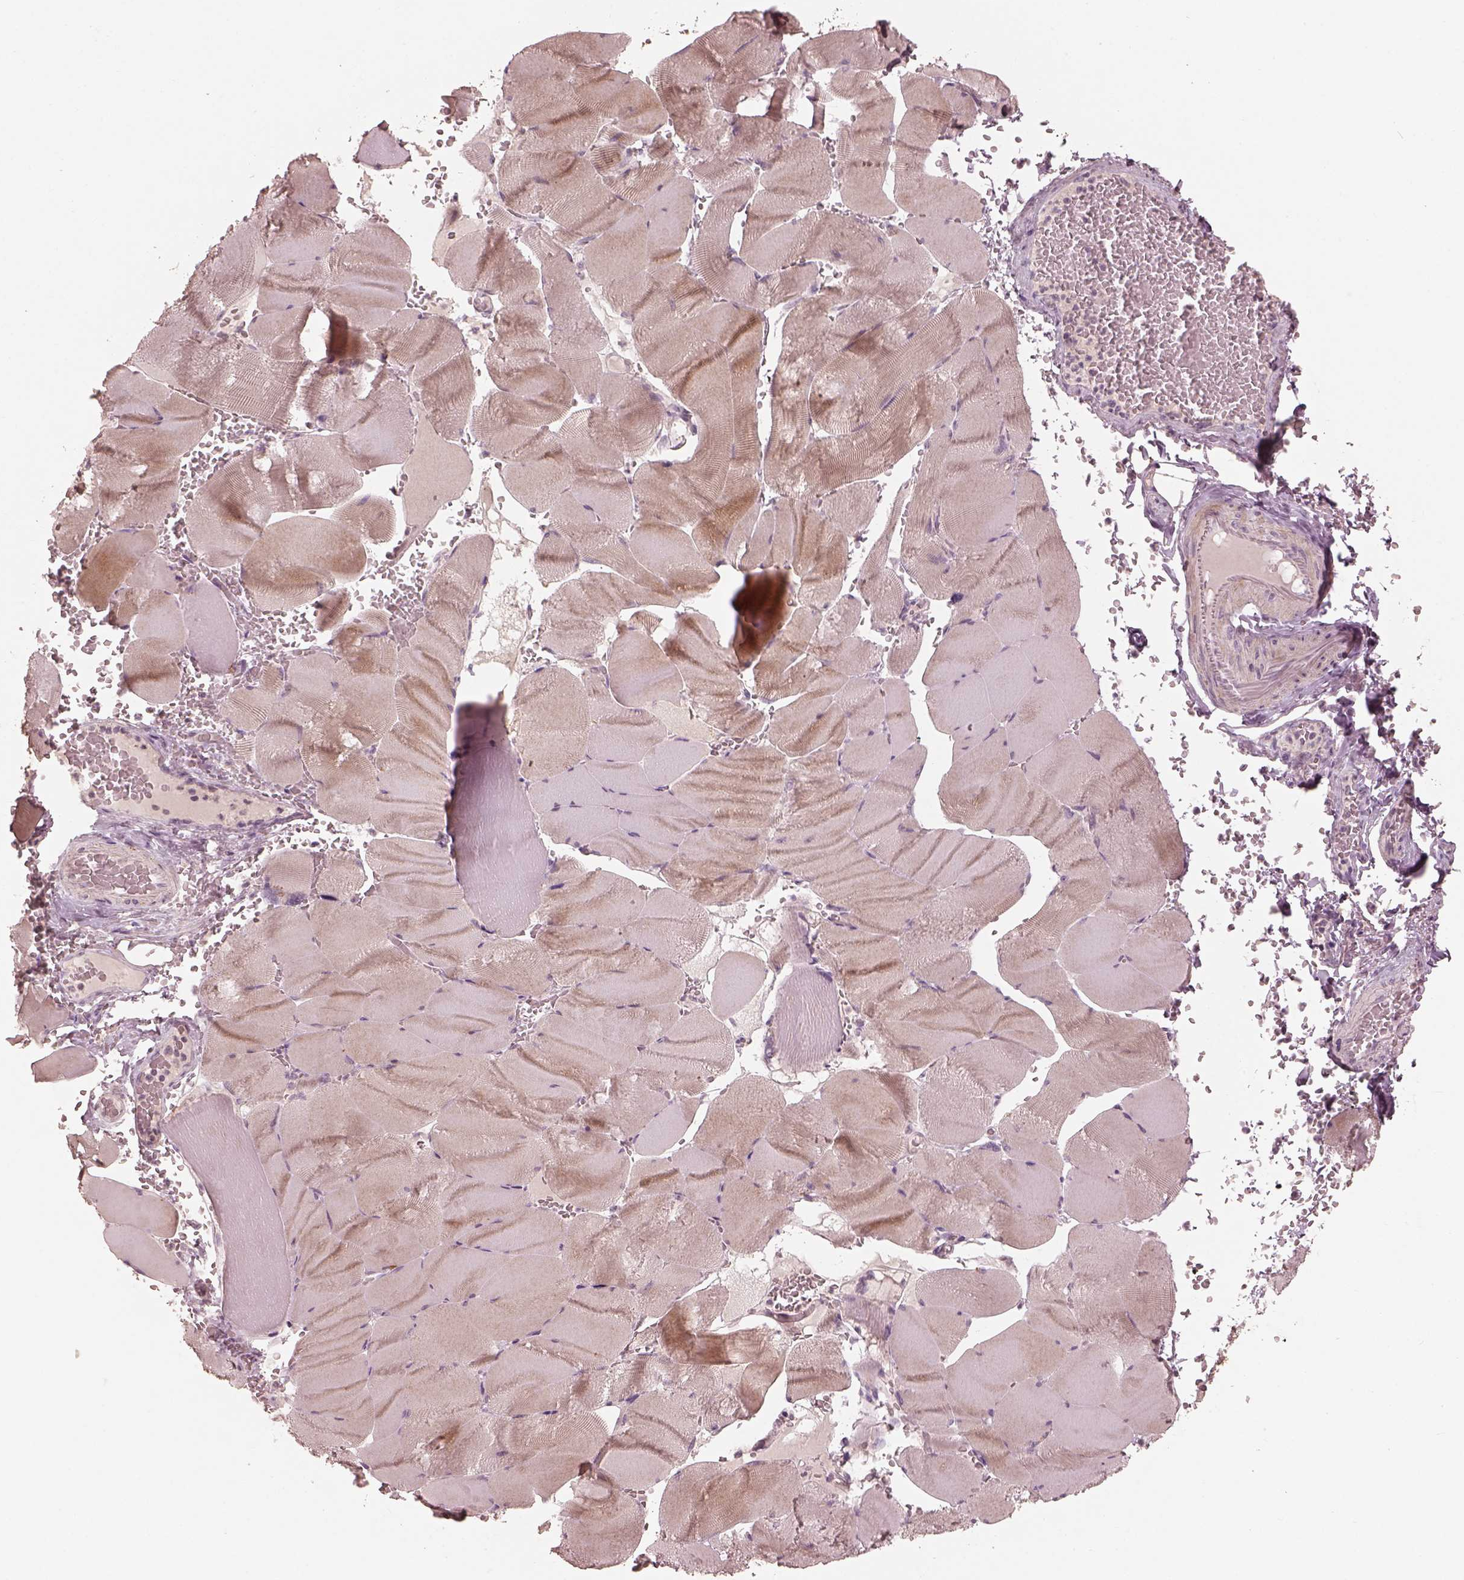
{"staining": {"intensity": "weak", "quantity": "<25%", "location": "cytoplasmic/membranous"}, "tissue": "skeletal muscle", "cell_type": "Myocytes", "image_type": "normal", "snomed": [{"axis": "morphology", "description": "Normal tissue, NOS"}, {"axis": "topography", "description": "Skeletal muscle"}], "caption": "Immunohistochemistry (IHC) histopathology image of benign skeletal muscle: human skeletal muscle stained with DAB (3,3'-diaminobenzidine) demonstrates no significant protein staining in myocytes.", "gene": "SLC25A46", "patient": {"sex": "male", "age": 56}}